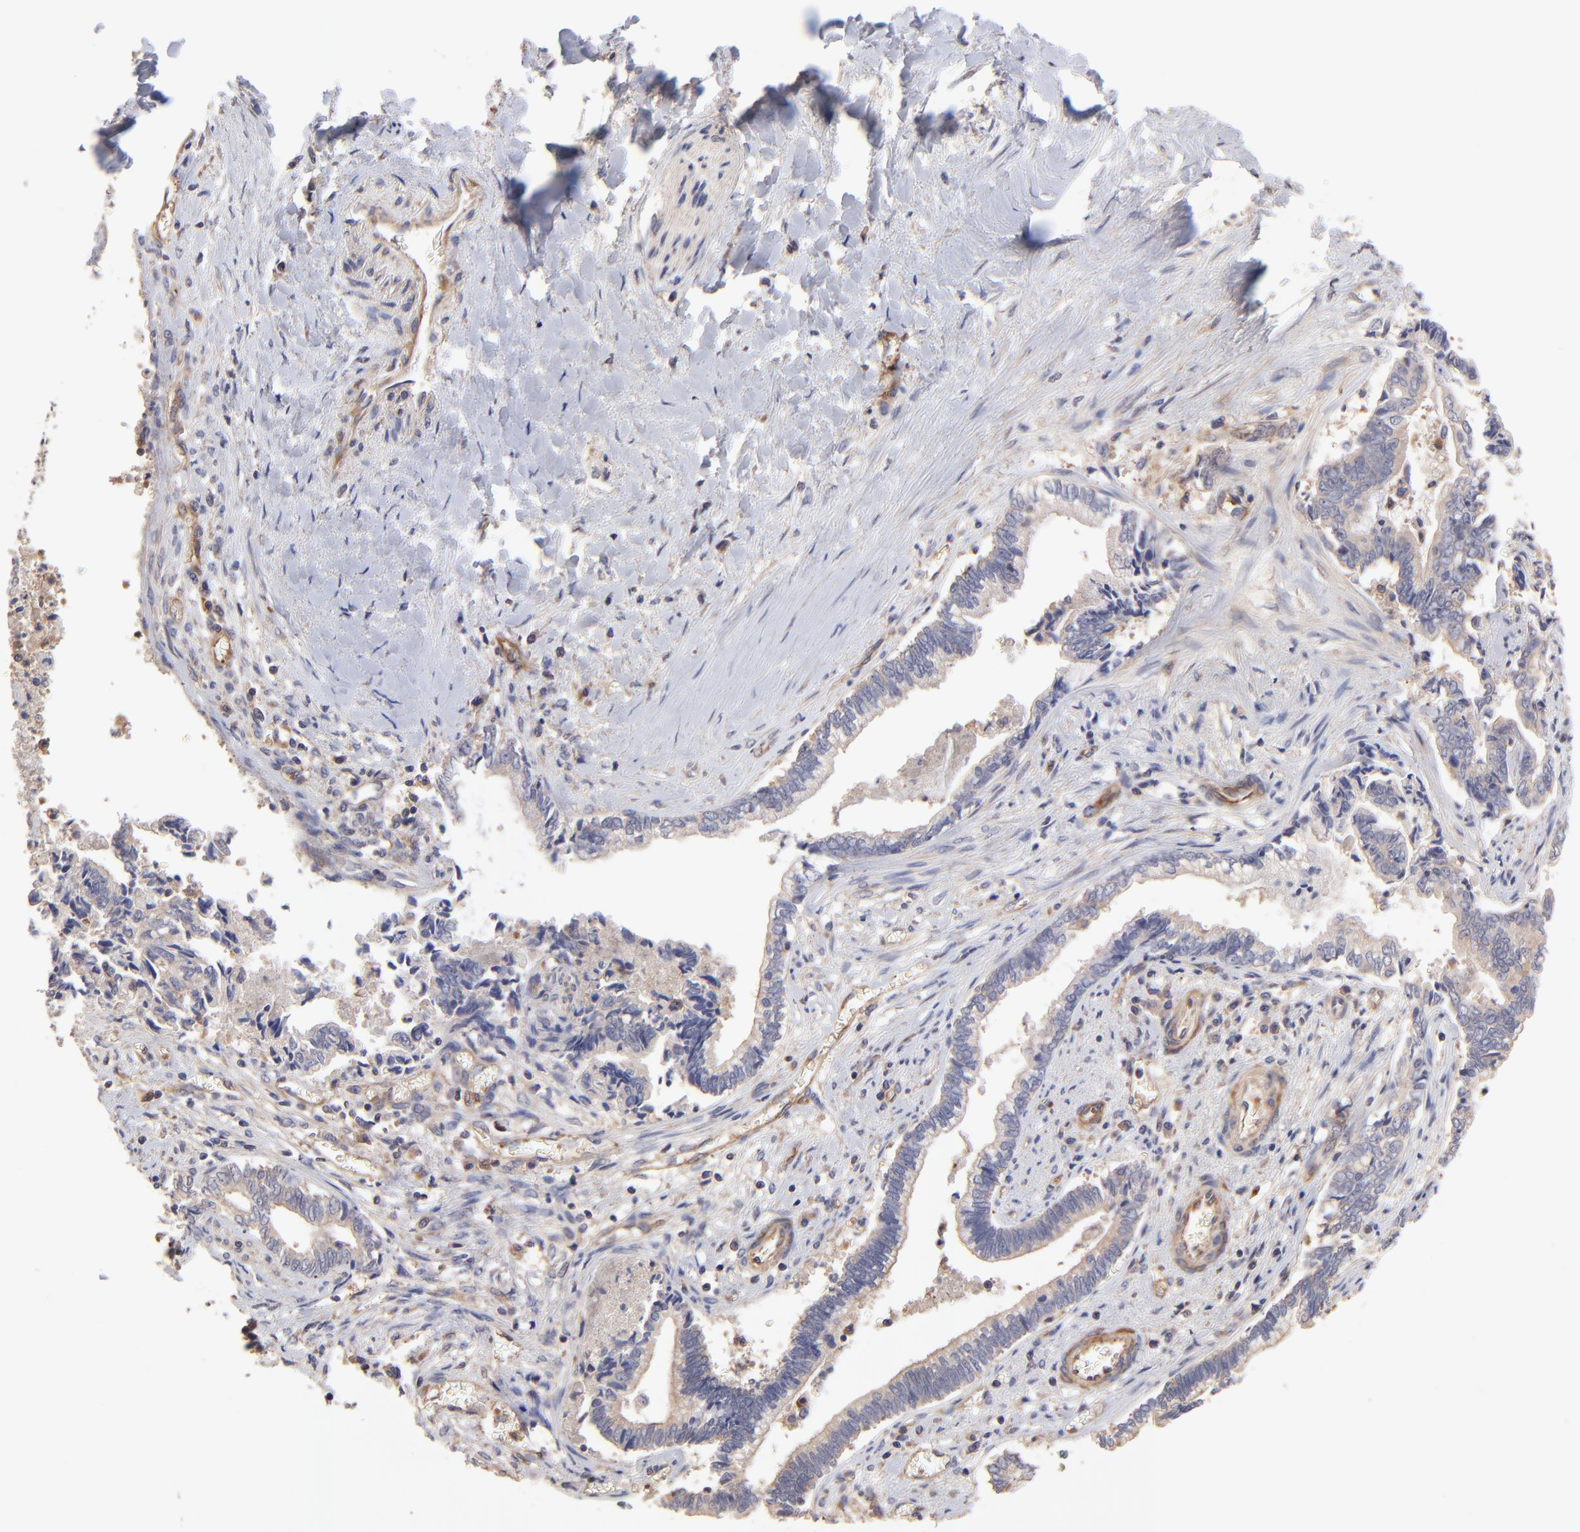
{"staining": {"intensity": "moderate", "quantity": "25%-75%", "location": "cytoplasmic/membranous"}, "tissue": "liver cancer", "cell_type": "Tumor cells", "image_type": "cancer", "snomed": [{"axis": "morphology", "description": "Cholangiocarcinoma"}, {"axis": "topography", "description": "Liver"}], "caption": "Liver cholangiocarcinoma stained with a protein marker reveals moderate staining in tumor cells.", "gene": "ASB7", "patient": {"sex": "male", "age": 57}}